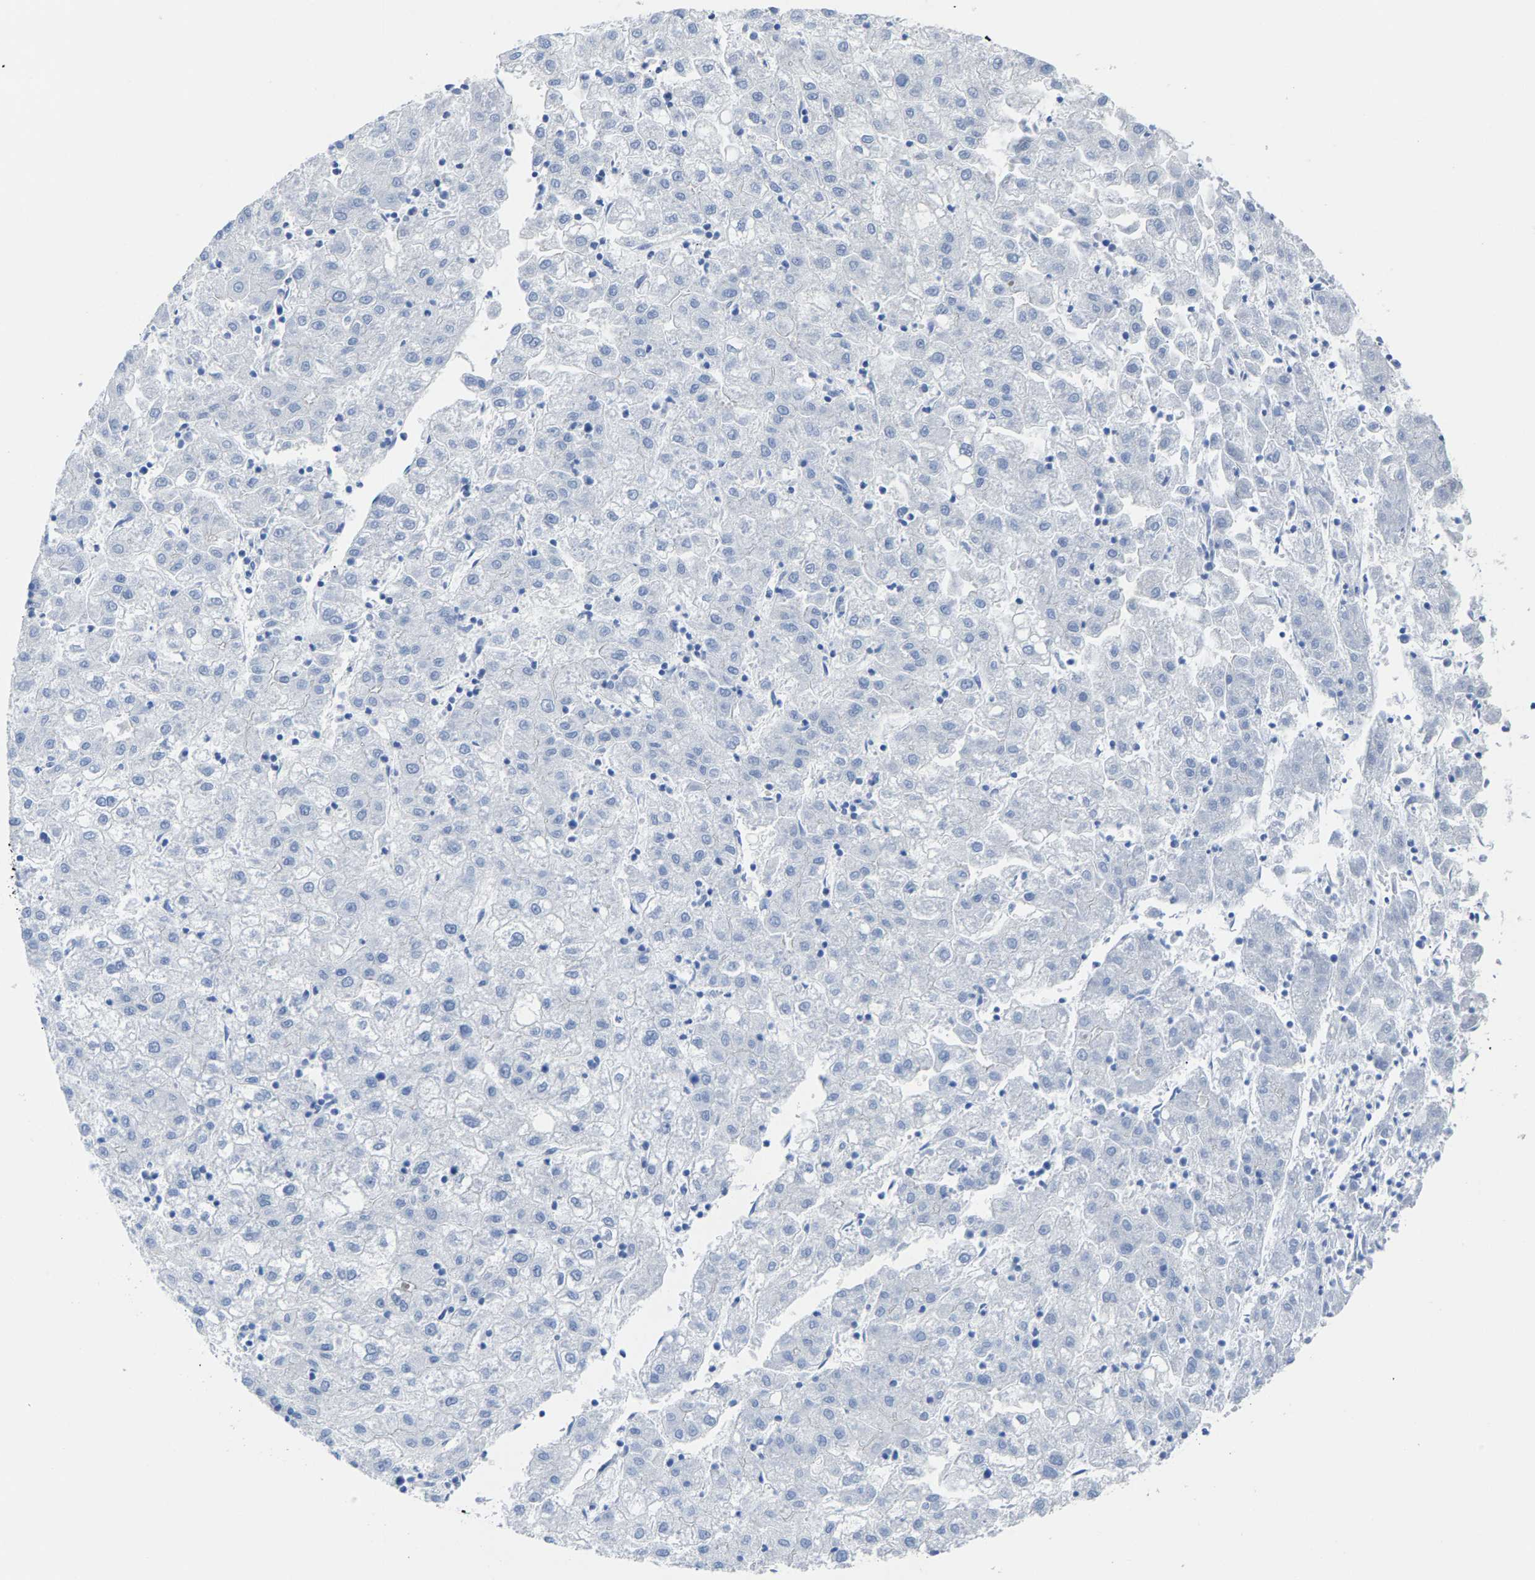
{"staining": {"intensity": "negative", "quantity": "none", "location": "none"}, "tissue": "liver cancer", "cell_type": "Tumor cells", "image_type": "cancer", "snomed": [{"axis": "morphology", "description": "Carcinoma, Hepatocellular, NOS"}, {"axis": "topography", "description": "Liver"}], "caption": "Tumor cells show no significant staining in liver hepatocellular carcinoma.", "gene": "CPA1", "patient": {"sex": "male", "age": 72}}